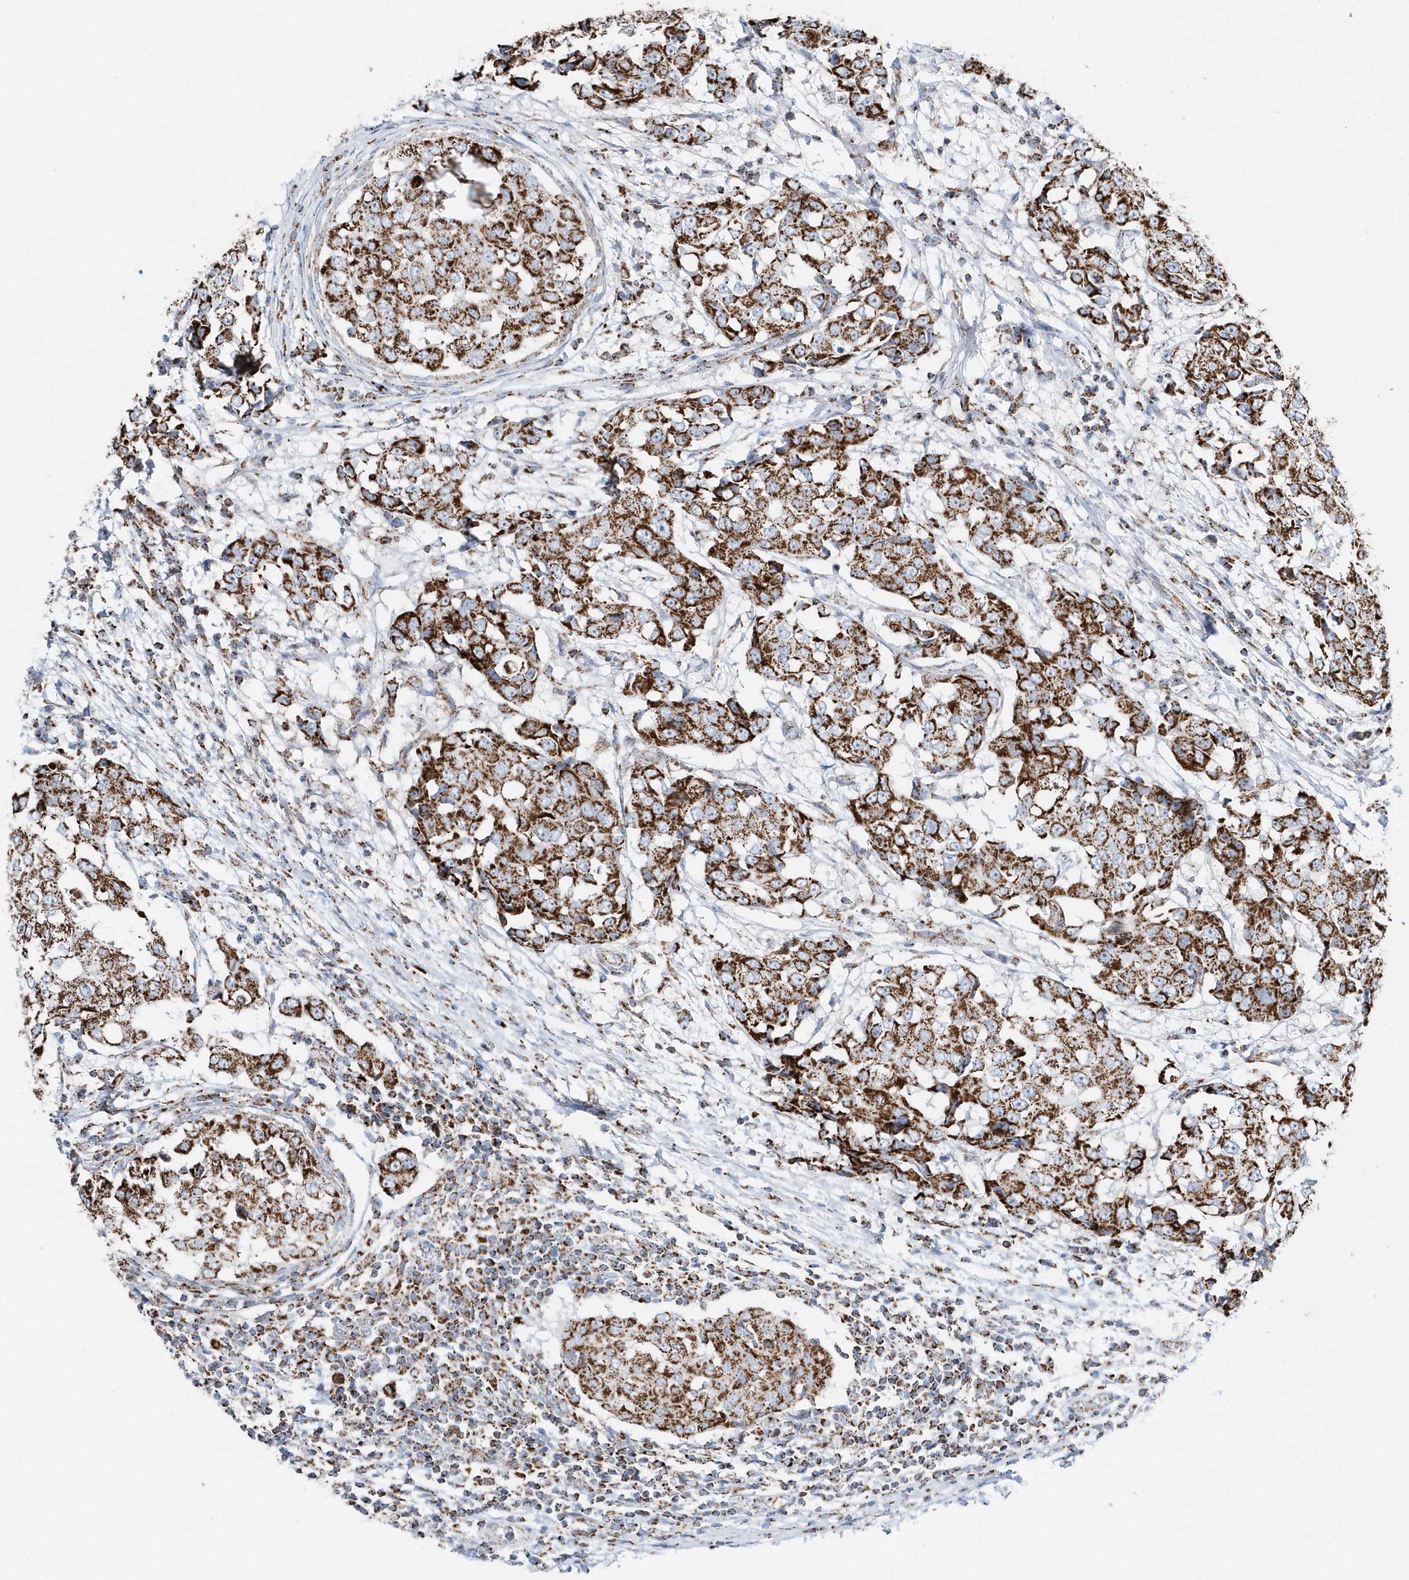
{"staining": {"intensity": "strong", "quantity": ">75%", "location": "cytoplasmic/membranous"}, "tissue": "breast cancer", "cell_type": "Tumor cells", "image_type": "cancer", "snomed": [{"axis": "morphology", "description": "Duct carcinoma"}, {"axis": "topography", "description": "Breast"}], "caption": "The image shows immunohistochemical staining of breast cancer (infiltrating ductal carcinoma). There is strong cytoplasmic/membranous positivity is identified in about >75% of tumor cells.", "gene": "TMCO6", "patient": {"sex": "female", "age": 27}}